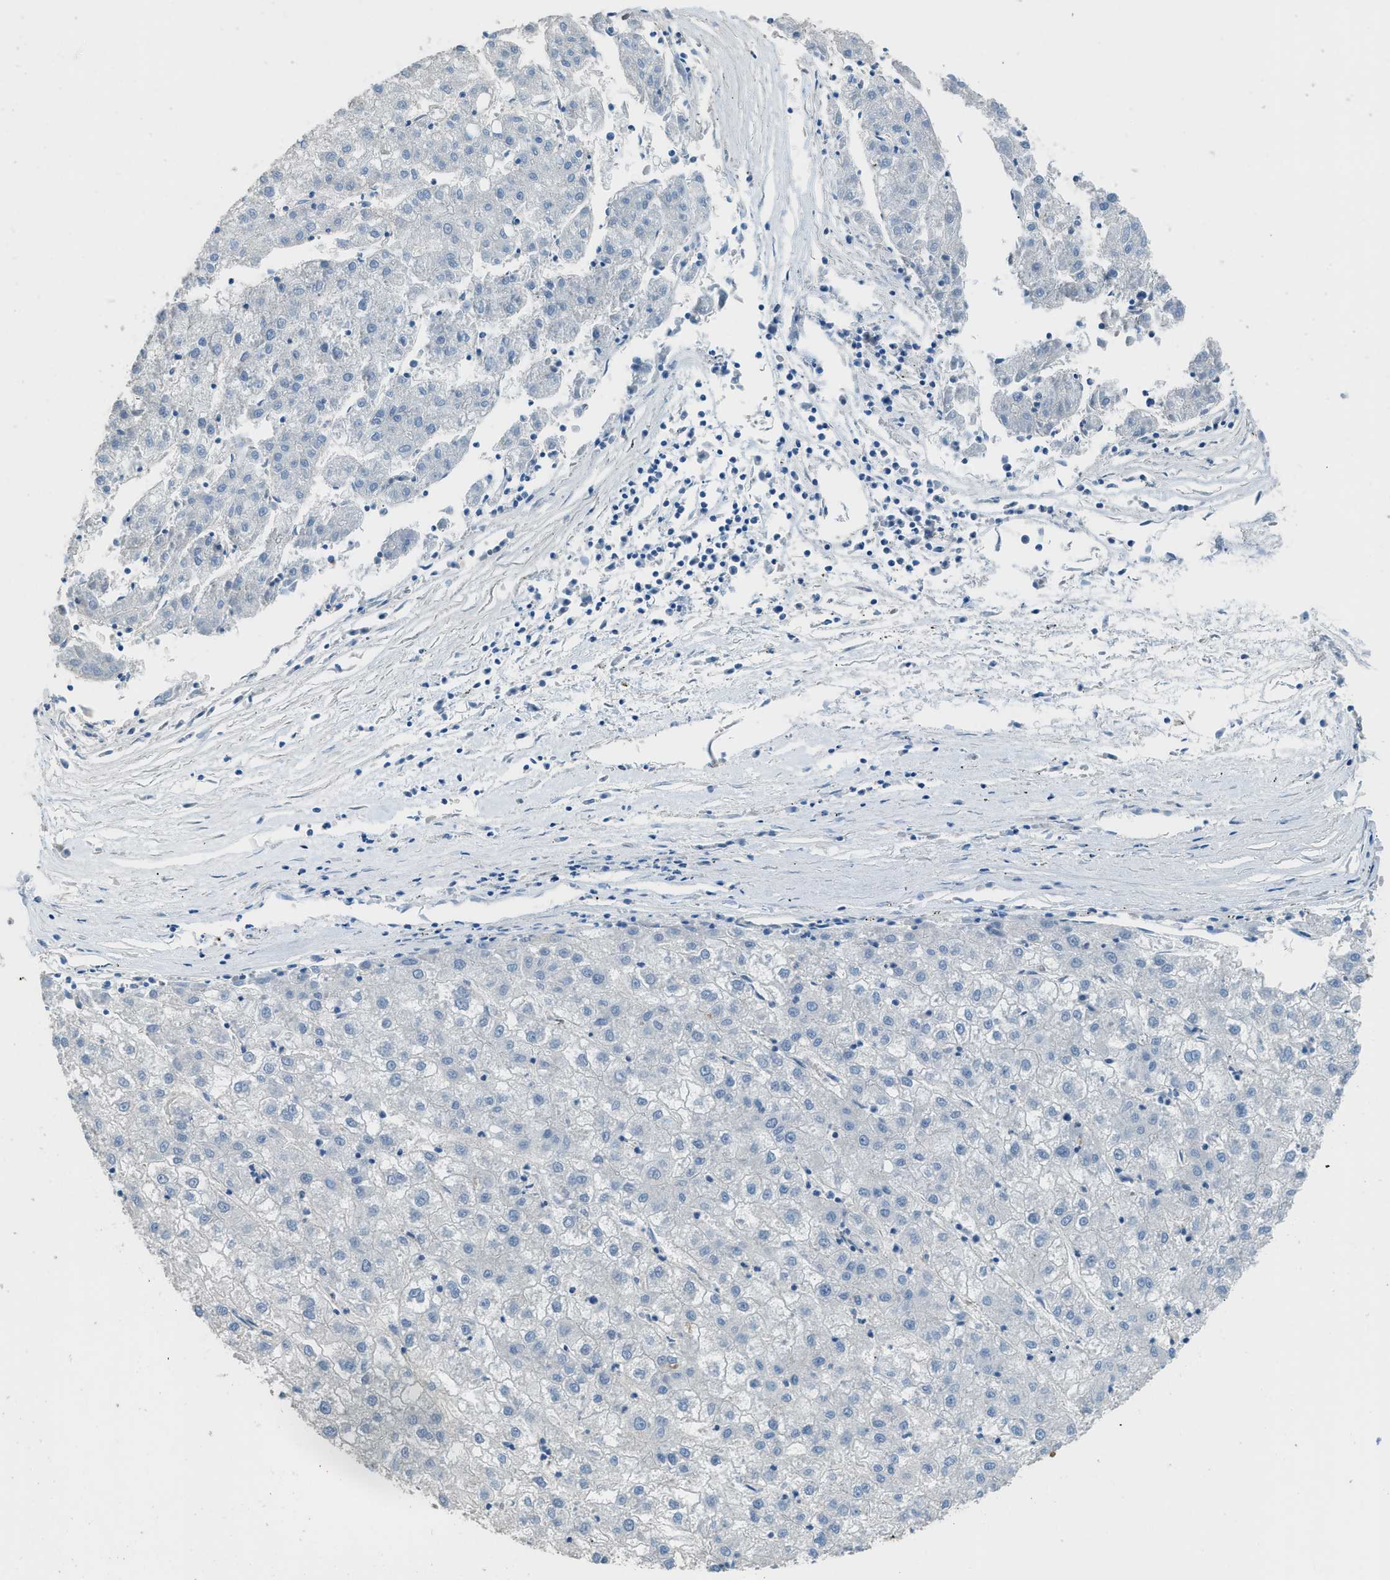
{"staining": {"intensity": "negative", "quantity": "none", "location": "none"}, "tissue": "liver cancer", "cell_type": "Tumor cells", "image_type": "cancer", "snomed": [{"axis": "morphology", "description": "Carcinoma, Hepatocellular, NOS"}, {"axis": "topography", "description": "Liver"}], "caption": "The histopathology image exhibits no significant positivity in tumor cells of liver cancer. (DAB immunohistochemistry (IHC), high magnification).", "gene": "TIMD4", "patient": {"sex": "male", "age": 72}}